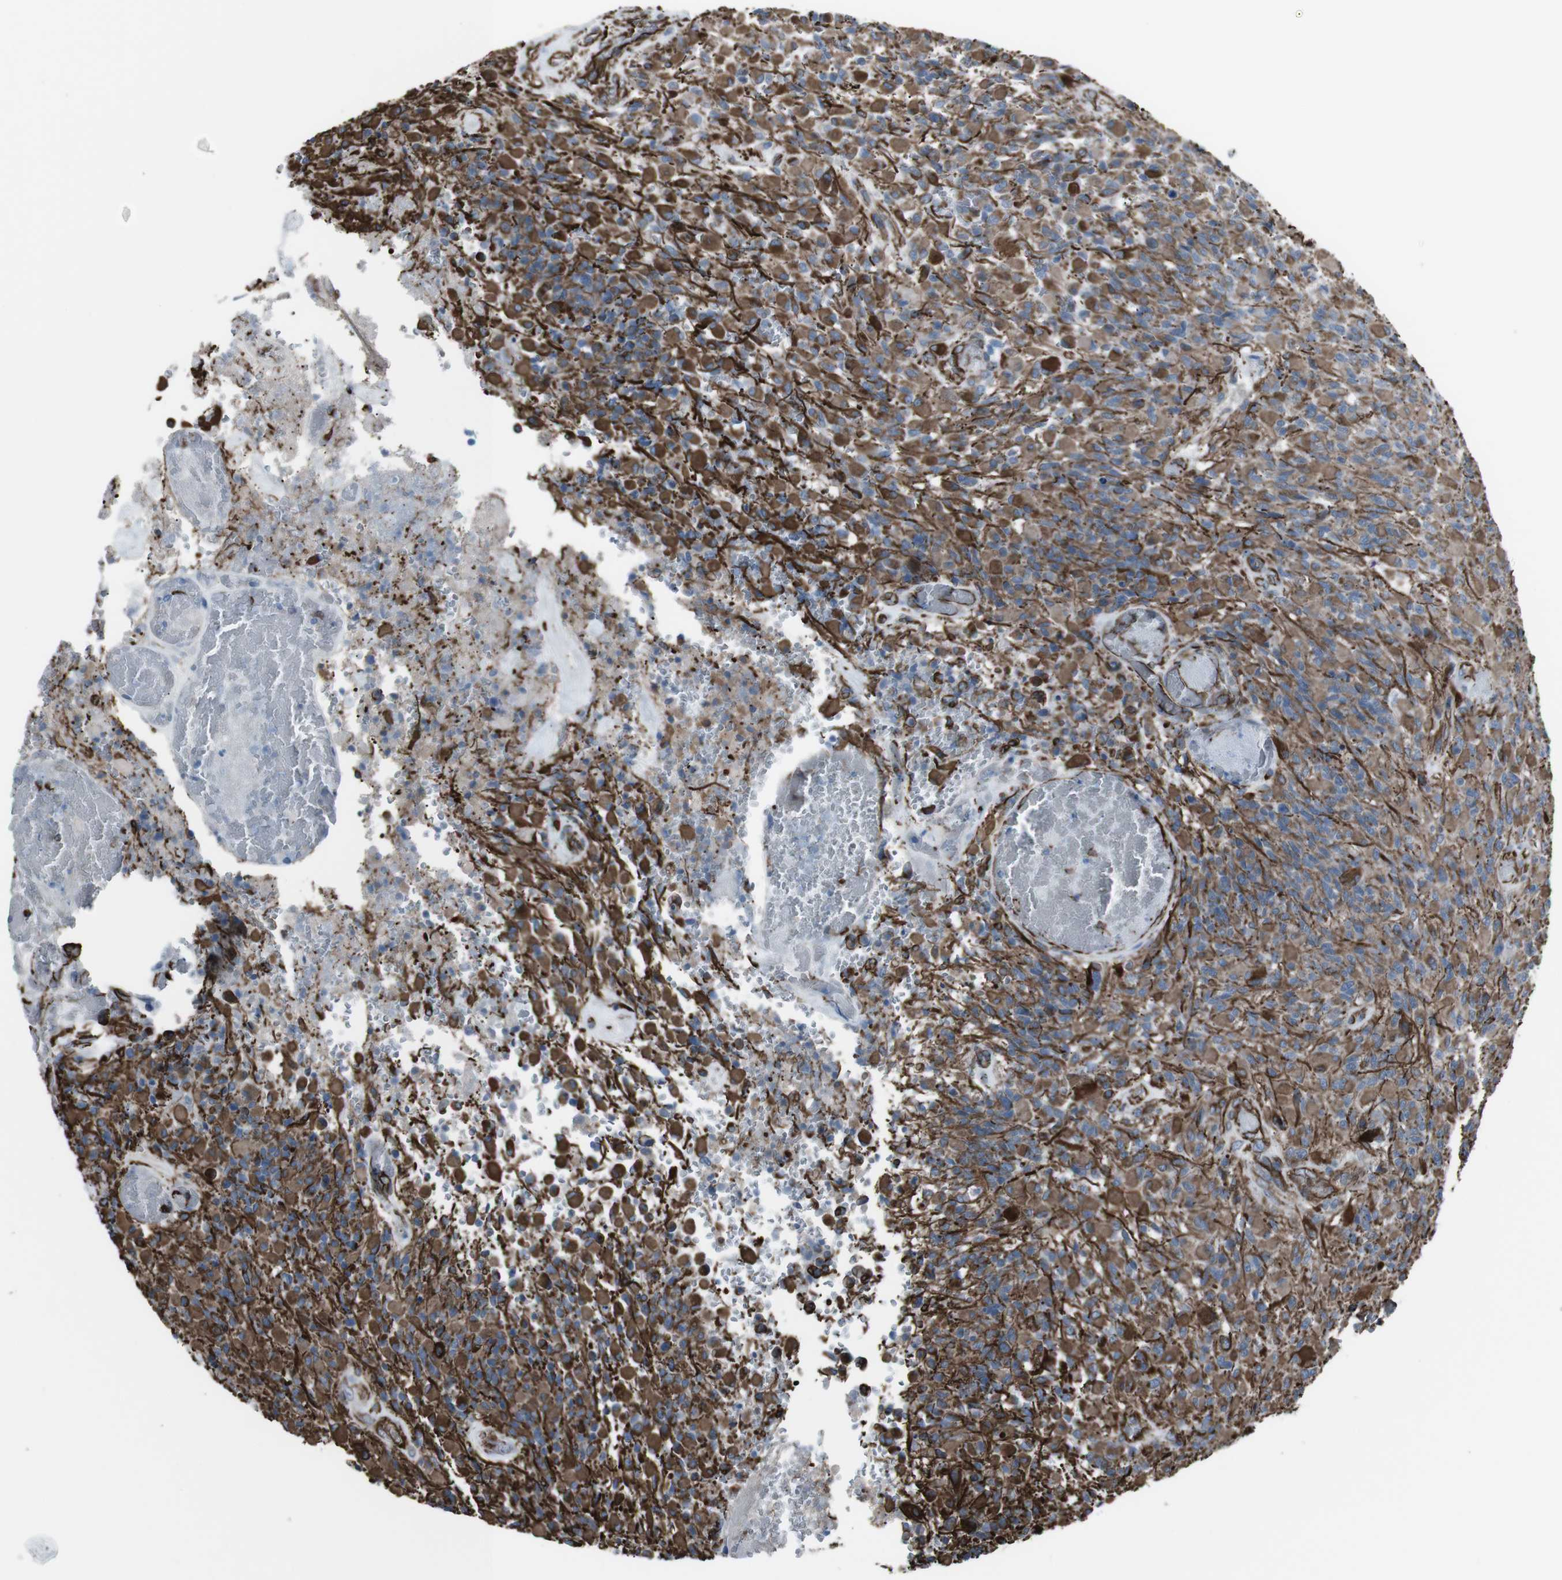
{"staining": {"intensity": "moderate", "quantity": ">75%", "location": "cytoplasmic/membranous"}, "tissue": "glioma", "cell_type": "Tumor cells", "image_type": "cancer", "snomed": [{"axis": "morphology", "description": "Glioma, malignant, High grade"}, {"axis": "topography", "description": "Brain"}], "caption": "A photomicrograph of malignant high-grade glioma stained for a protein demonstrates moderate cytoplasmic/membranous brown staining in tumor cells.", "gene": "ZDHHC6", "patient": {"sex": "male", "age": 71}}